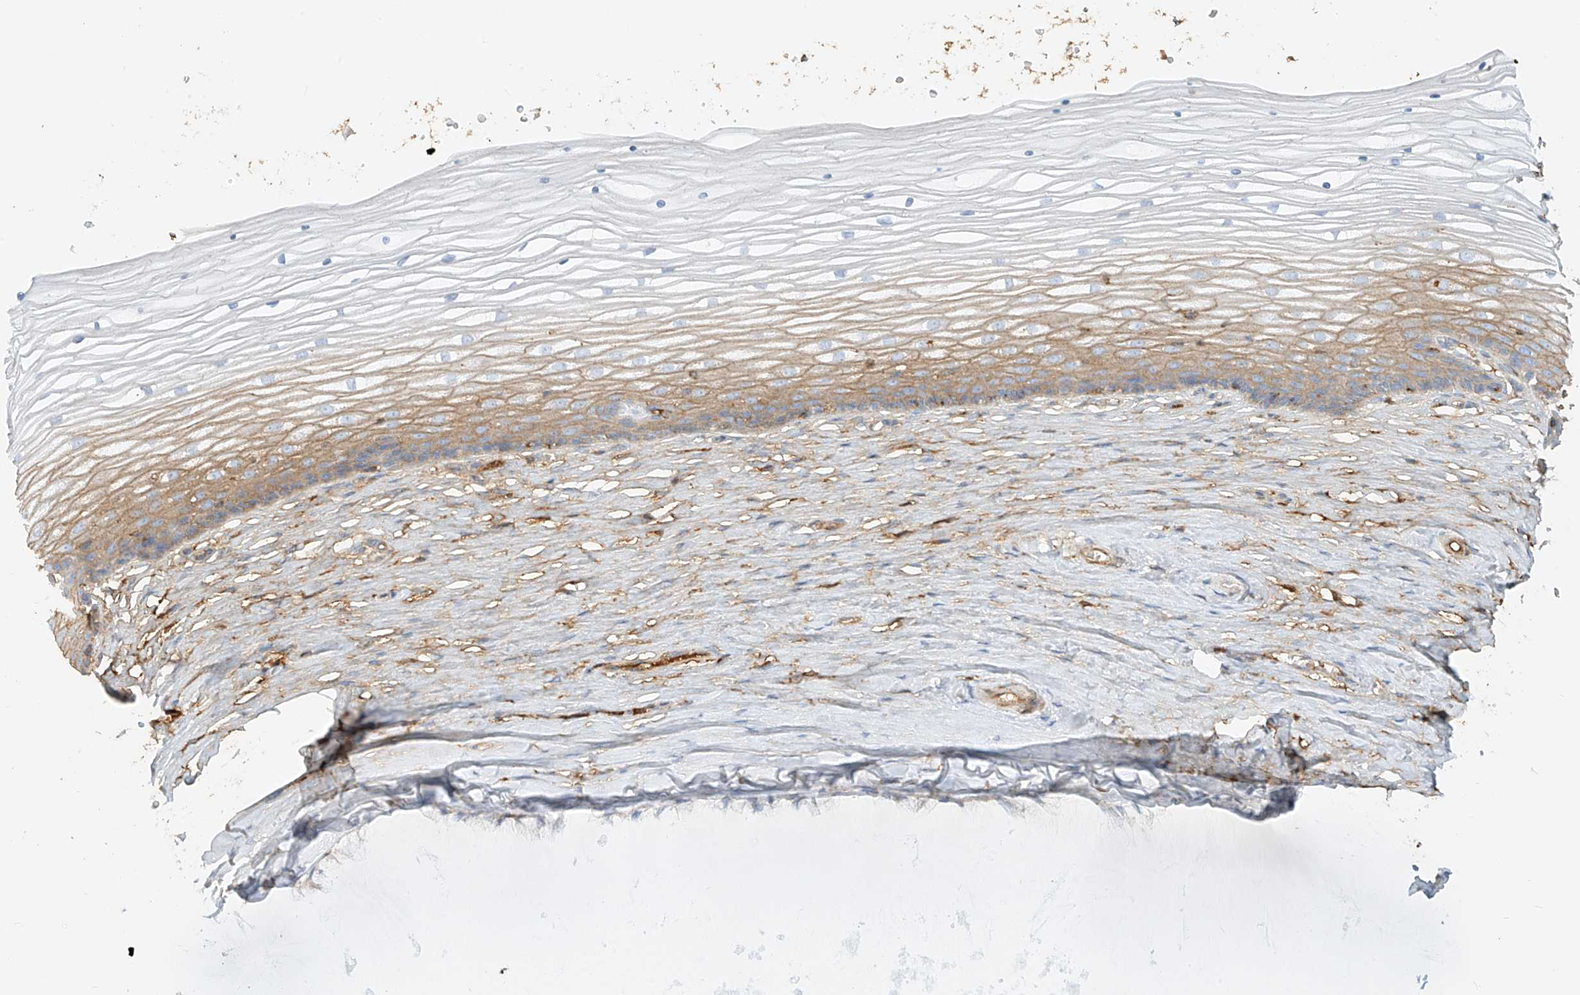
{"staining": {"intensity": "weak", "quantity": "25%-75%", "location": "cytoplasmic/membranous"}, "tissue": "vagina", "cell_type": "Squamous epithelial cells", "image_type": "normal", "snomed": [{"axis": "morphology", "description": "Normal tissue, NOS"}, {"axis": "topography", "description": "Vagina"}, {"axis": "topography", "description": "Cervix"}], "caption": "Squamous epithelial cells demonstrate weak cytoplasmic/membranous staining in approximately 25%-75% of cells in unremarkable vagina.", "gene": "OCSTAMP", "patient": {"sex": "female", "age": 40}}